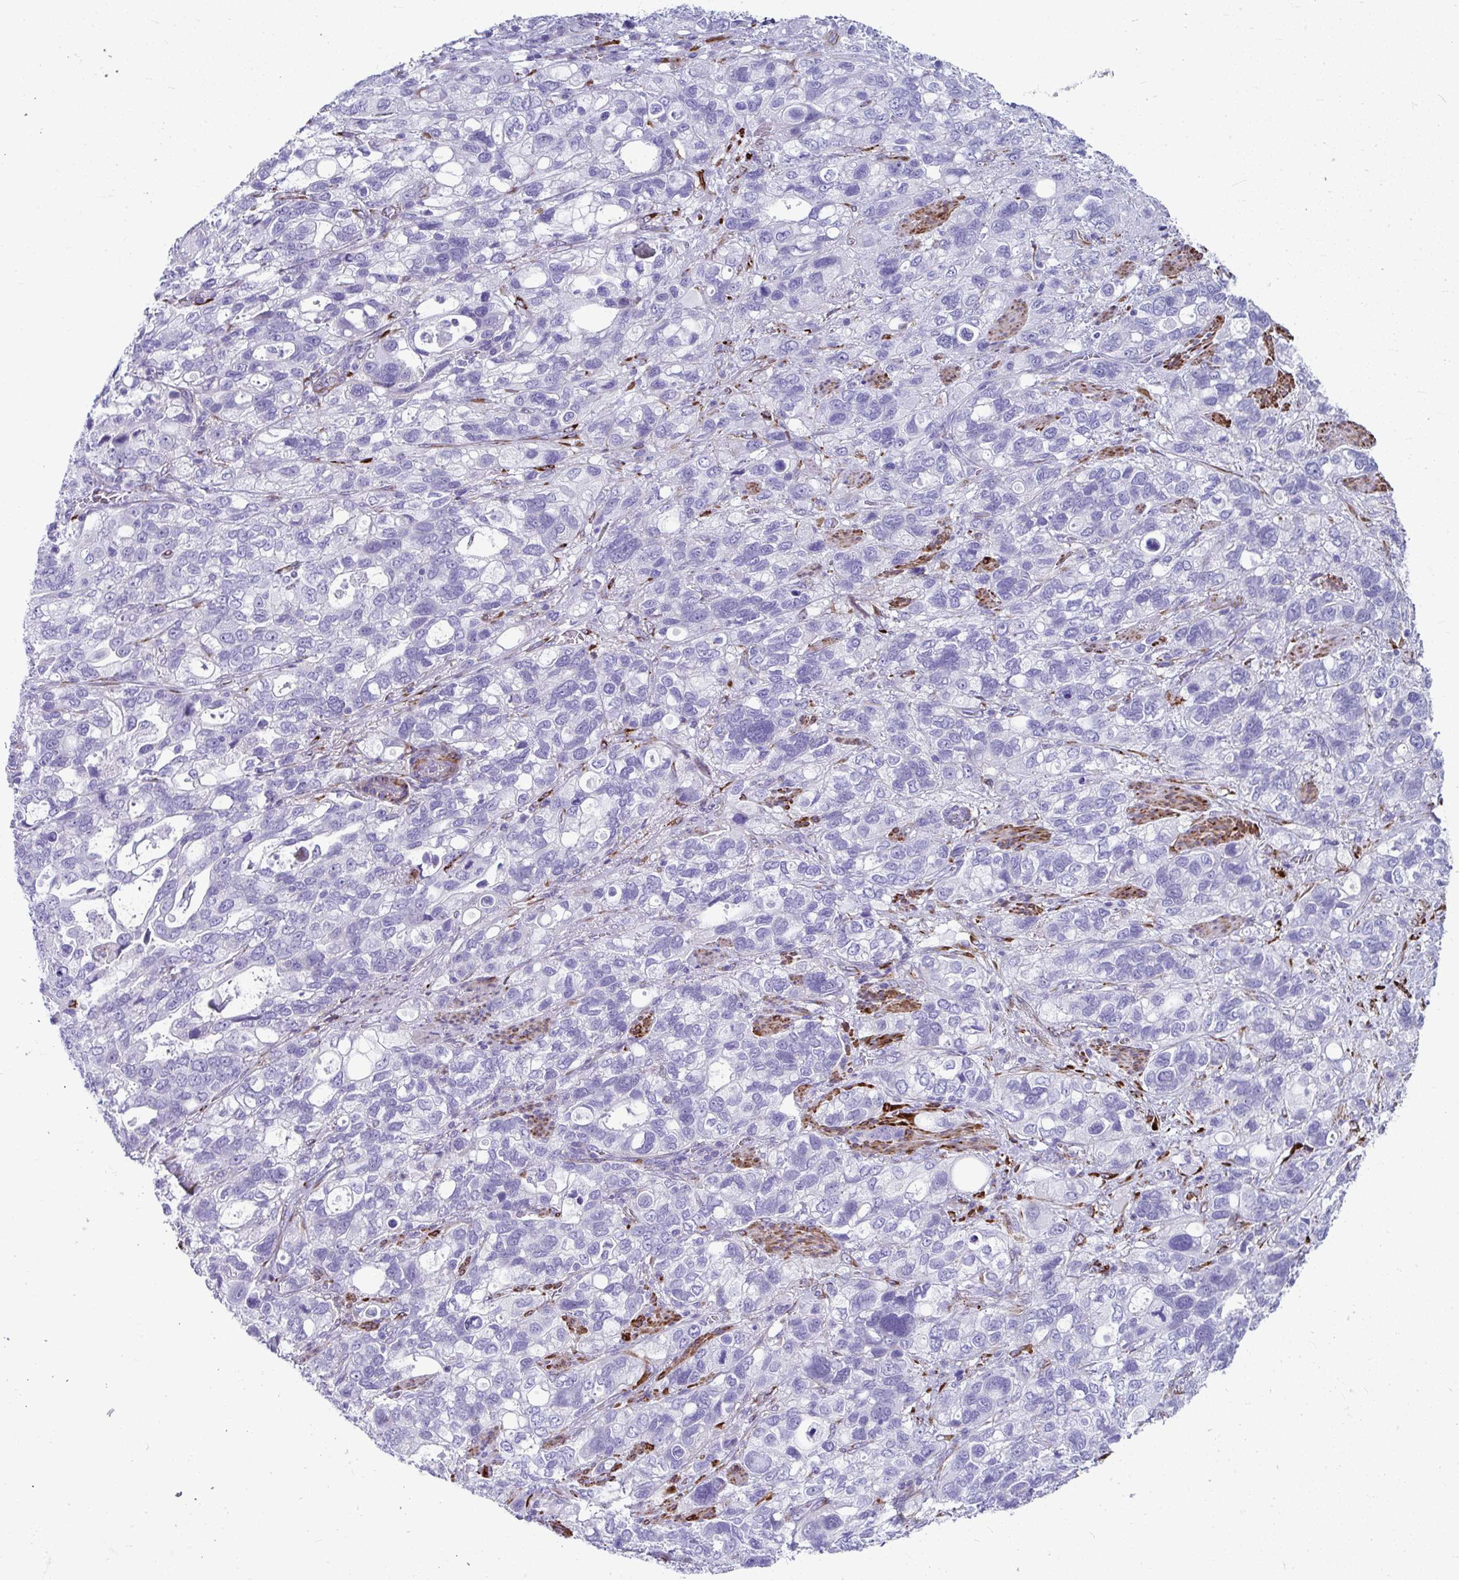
{"staining": {"intensity": "negative", "quantity": "none", "location": "none"}, "tissue": "stomach cancer", "cell_type": "Tumor cells", "image_type": "cancer", "snomed": [{"axis": "morphology", "description": "Adenocarcinoma, NOS"}, {"axis": "topography", "description": "Stomach, upper"}], "caption": "Protein analysis of adenocarcinoma (stomach) reveals no significant expression in tumor cells.", "gene": "GRXCR2", "patient": {"sex": "female", "age": 81}}